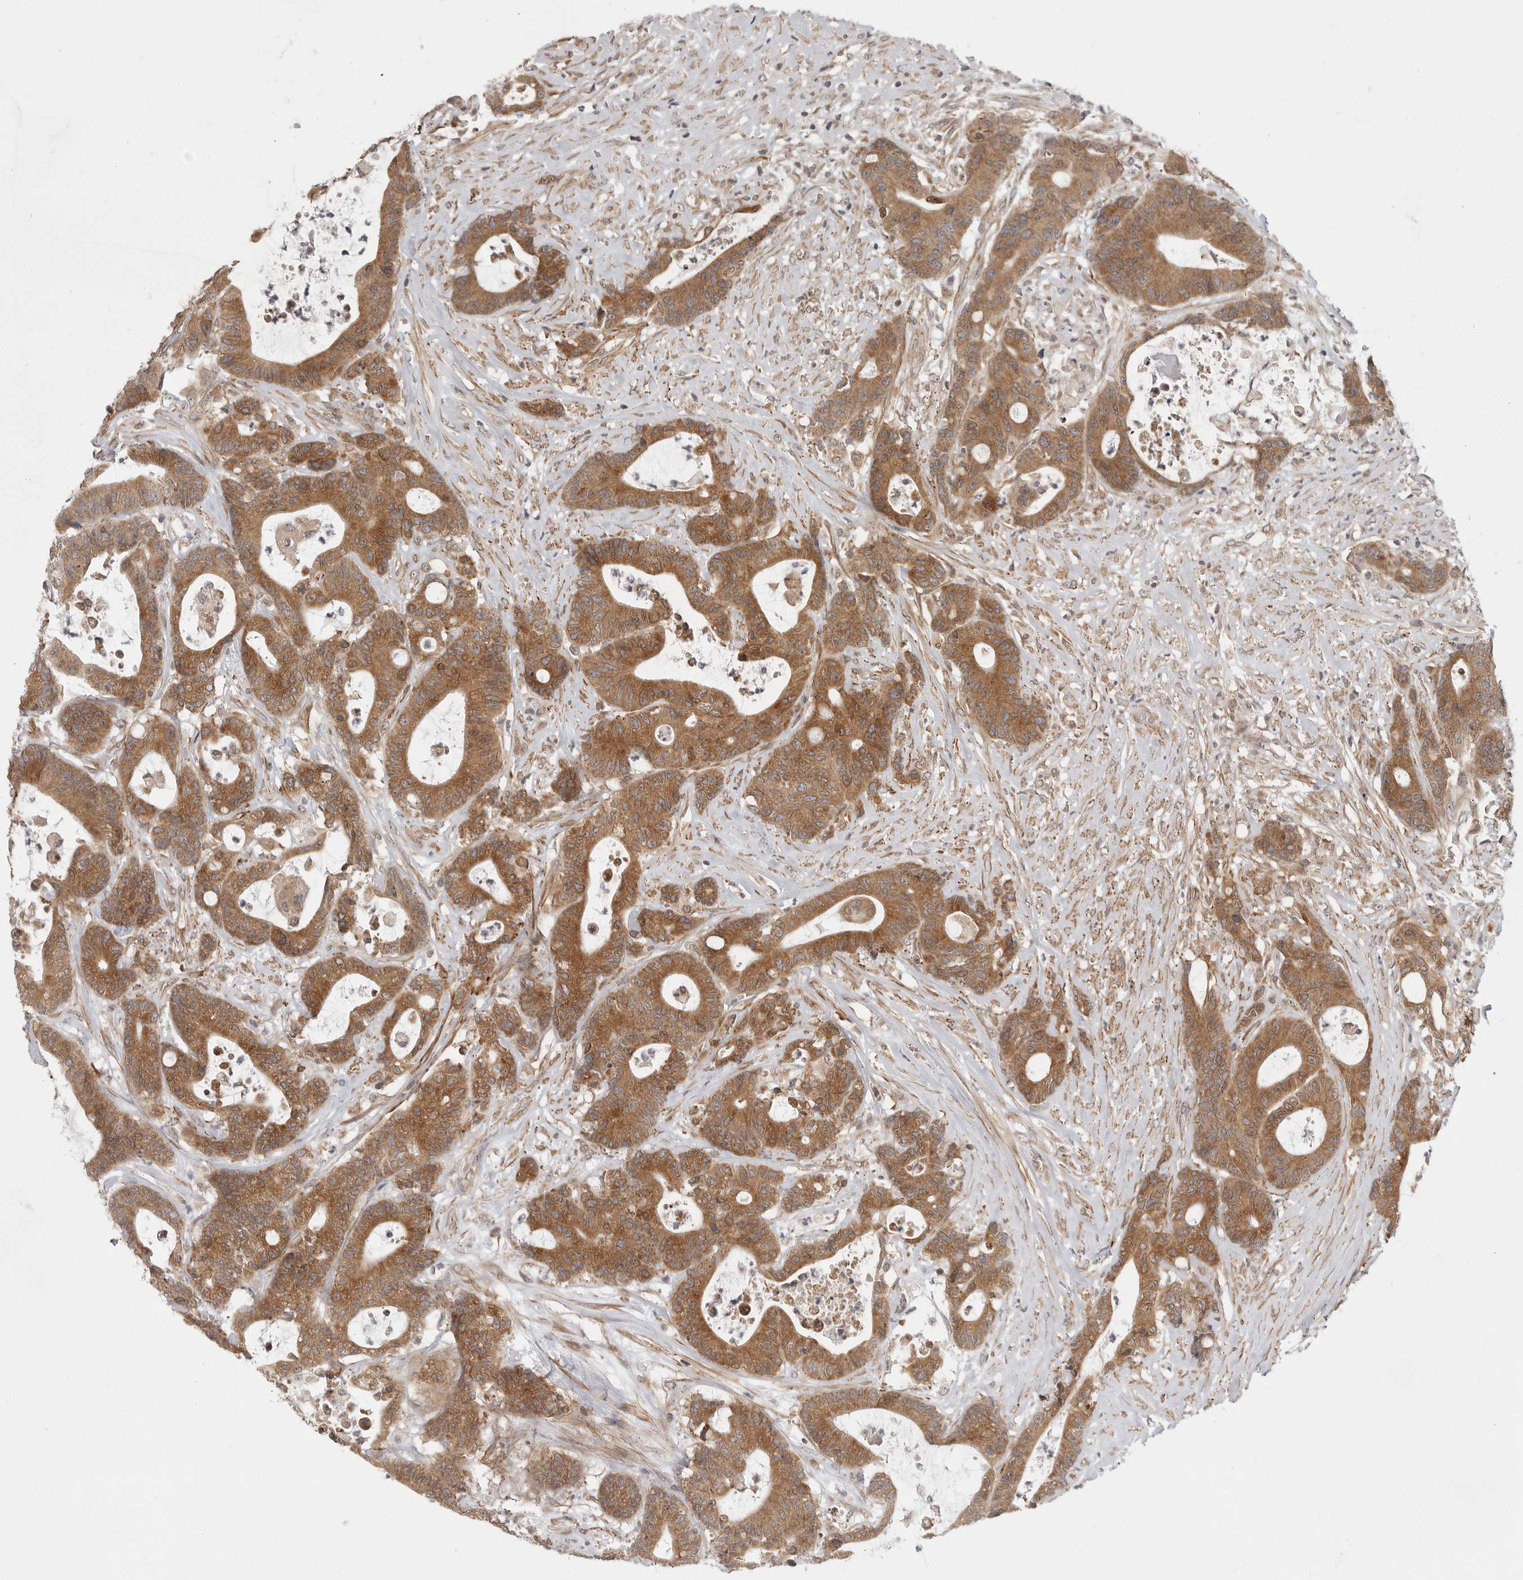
{"staining": {"intensity": "moderate", "quantity": ">75%", "location": "cytoplasmic/membranous"}, "tissue": "colorectal cancer", "cell_type": "Tumor cells", "image_type": "cancer", "snomed": [{"axis": "morphology", "description": "Adenocarcinoma, NOS"}, {"axis": "topography", "description": "Colon"}], "caption": "Immunohistochemical staining of colorectal cancer demonstrates medium levels of moderate cytoplasmic/membranous staining in approximately >75% of tumor cells.", "gene": "CERS2", "patient": {"sex": "female", "age": 84}}